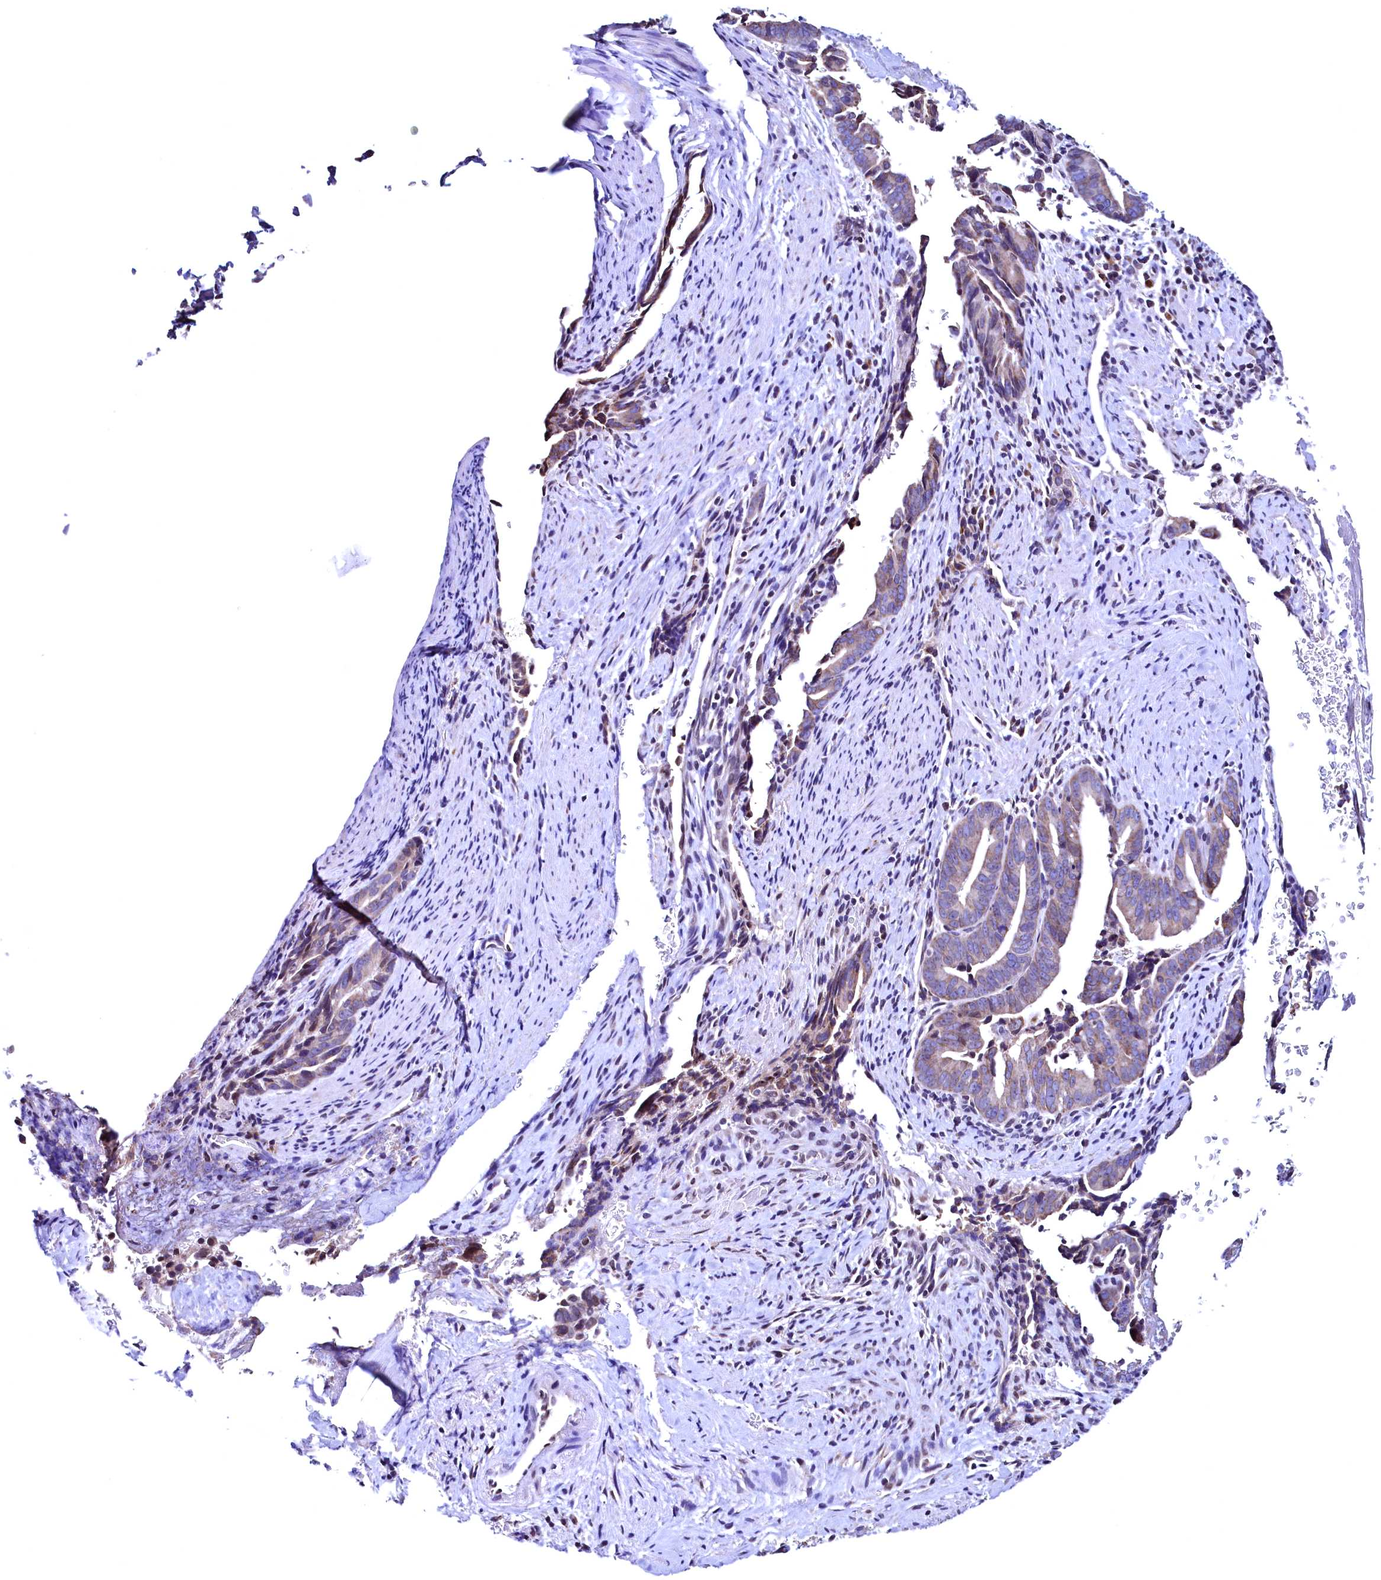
{"staining": {"intensity": "weak", "quantity": ">75%", "location": "cytoplasmic/membranous"}, "tissue": "pancreatic cancer", "cell_type": "Tumor cells", "image_type": "cancer", "snomed": [{"axis": "morphology", "description": "Adenocarcinoma, NOS"}, {"axis": "topography", "description": "Pancreas"}], "caption": "DAB immunohistochemical staining of human pancreatic cancer (adenocarcinoma) displays weak cytoplasmic/membranous protein staining in approximately >75% of tumor cells. The staining is performed using DAB brown chromogen to label protein expression. The nuclei are counter-stained blue using hematoxylin.", "gene": "HAND1", "patient": {"sex": "female", "age": 63}}